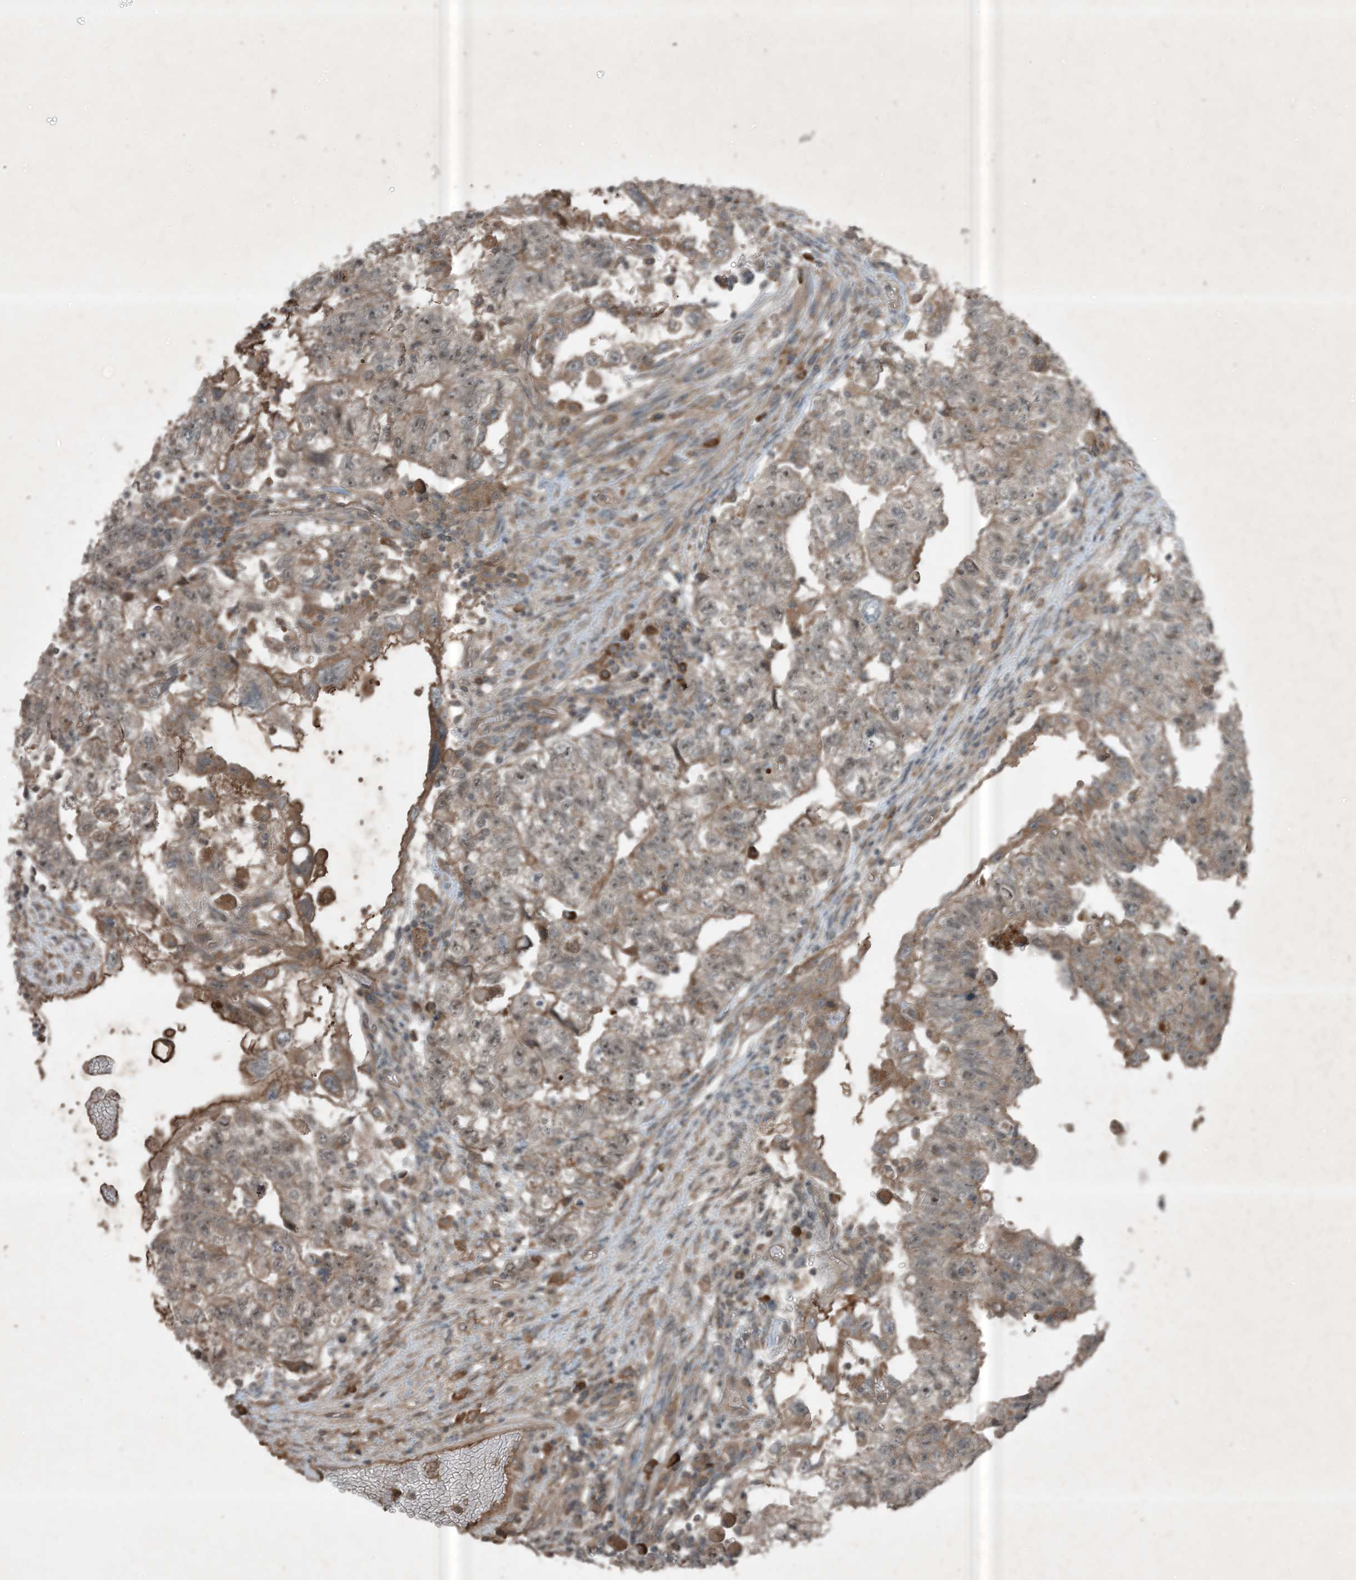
{"staining": {"intensity": "weak", "quantity": ">75%", "location": "cytoplasmic/membranous"}, "tissue": "testis cancer", "cell_type": "Tumor cells", "image_type": "cancer", "snomed": [{"axis": "morphology", "description": "Carcinoma, Embryonal, NOS"}, {"axis": "topography", "description": "Testis"}], "caption": "DAB (3,3'-diaminobenzidine) immunohistochemical staining of testis cancer reveals weak cytoplasmic/membranous protein staining in approximately >75% of tumor cells. (Brightfield microscopy of DAB IHC at high magnification).", "gene": "MDN1", "patient": {"sex": "male", "age": 36}}